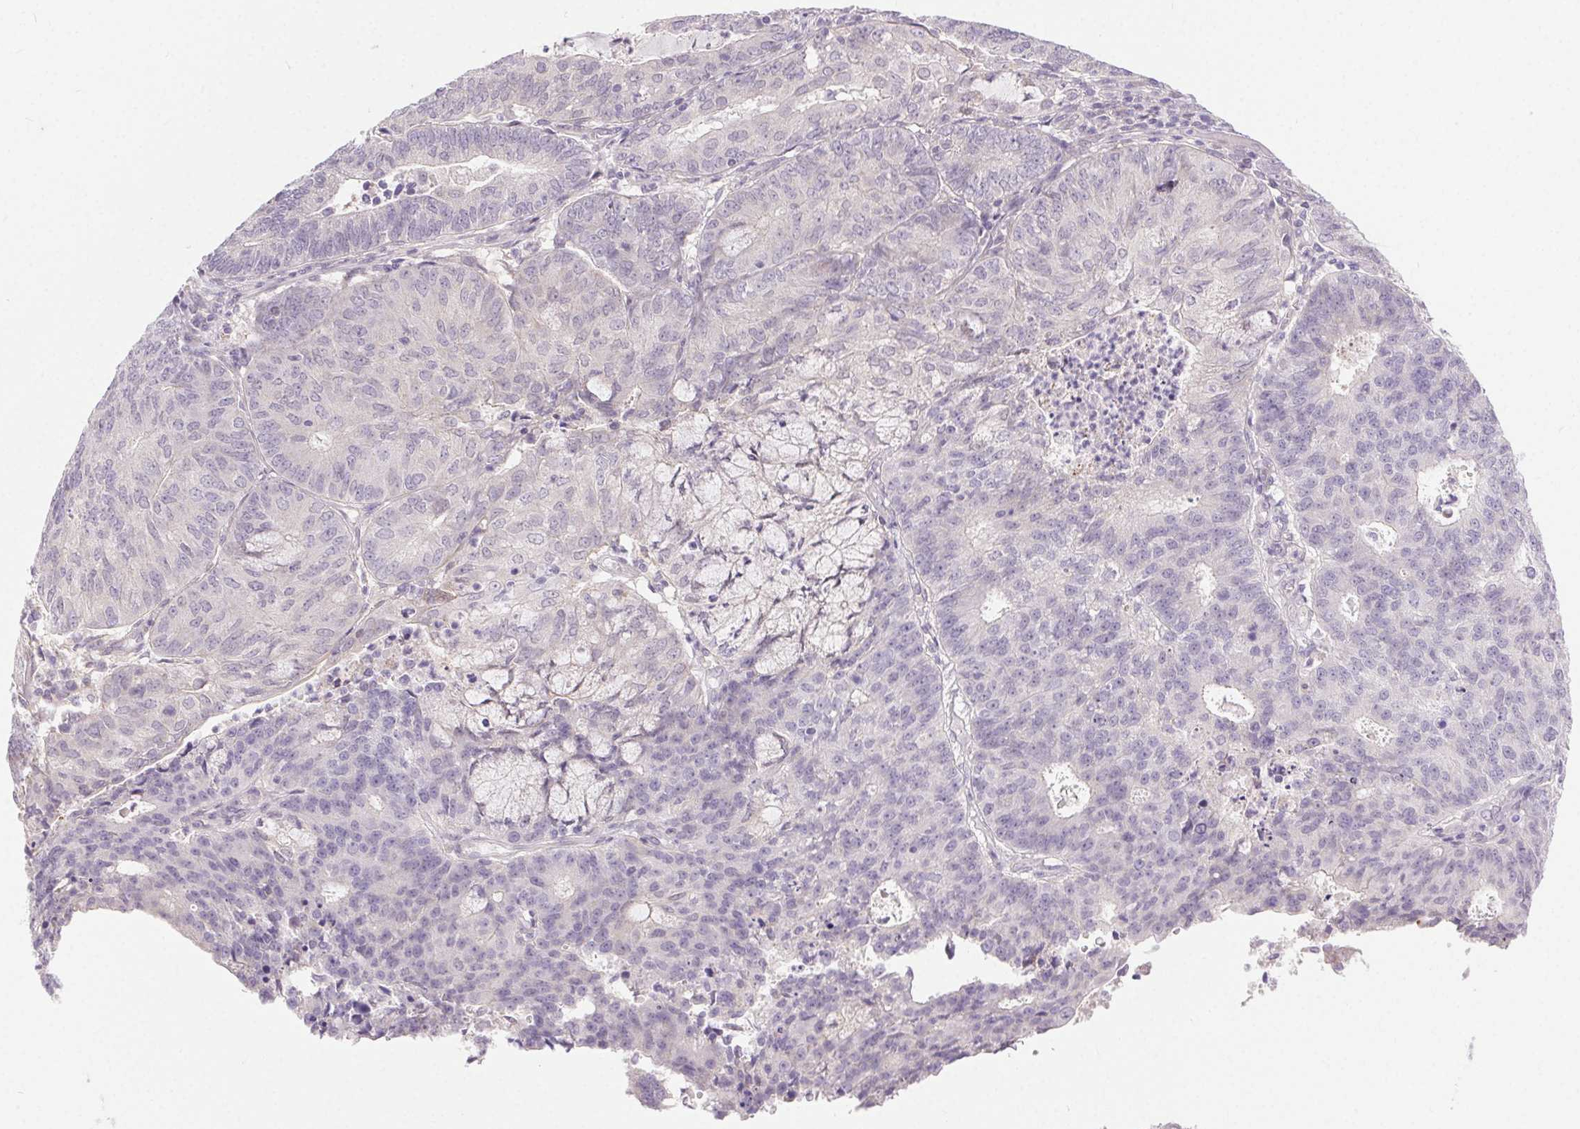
{"staining": {"intensity": "negative", "quantity": "none", "location": "none"}, "tissue": "endometrial cancer", "cell_type": "Tumor cells", "image_type": "cancer", "snomed": [{"axis": "morphology", "description": "Adenocarcinoma, NOS"}, {"axis": "topography", "description": "Endometrium"}], "caption": "Protein analysis of endometrial cancer demonstrates no significant staining in tumor cells.", "gene": "SYT11", "patient": {"sex": "female", "age": 82}}